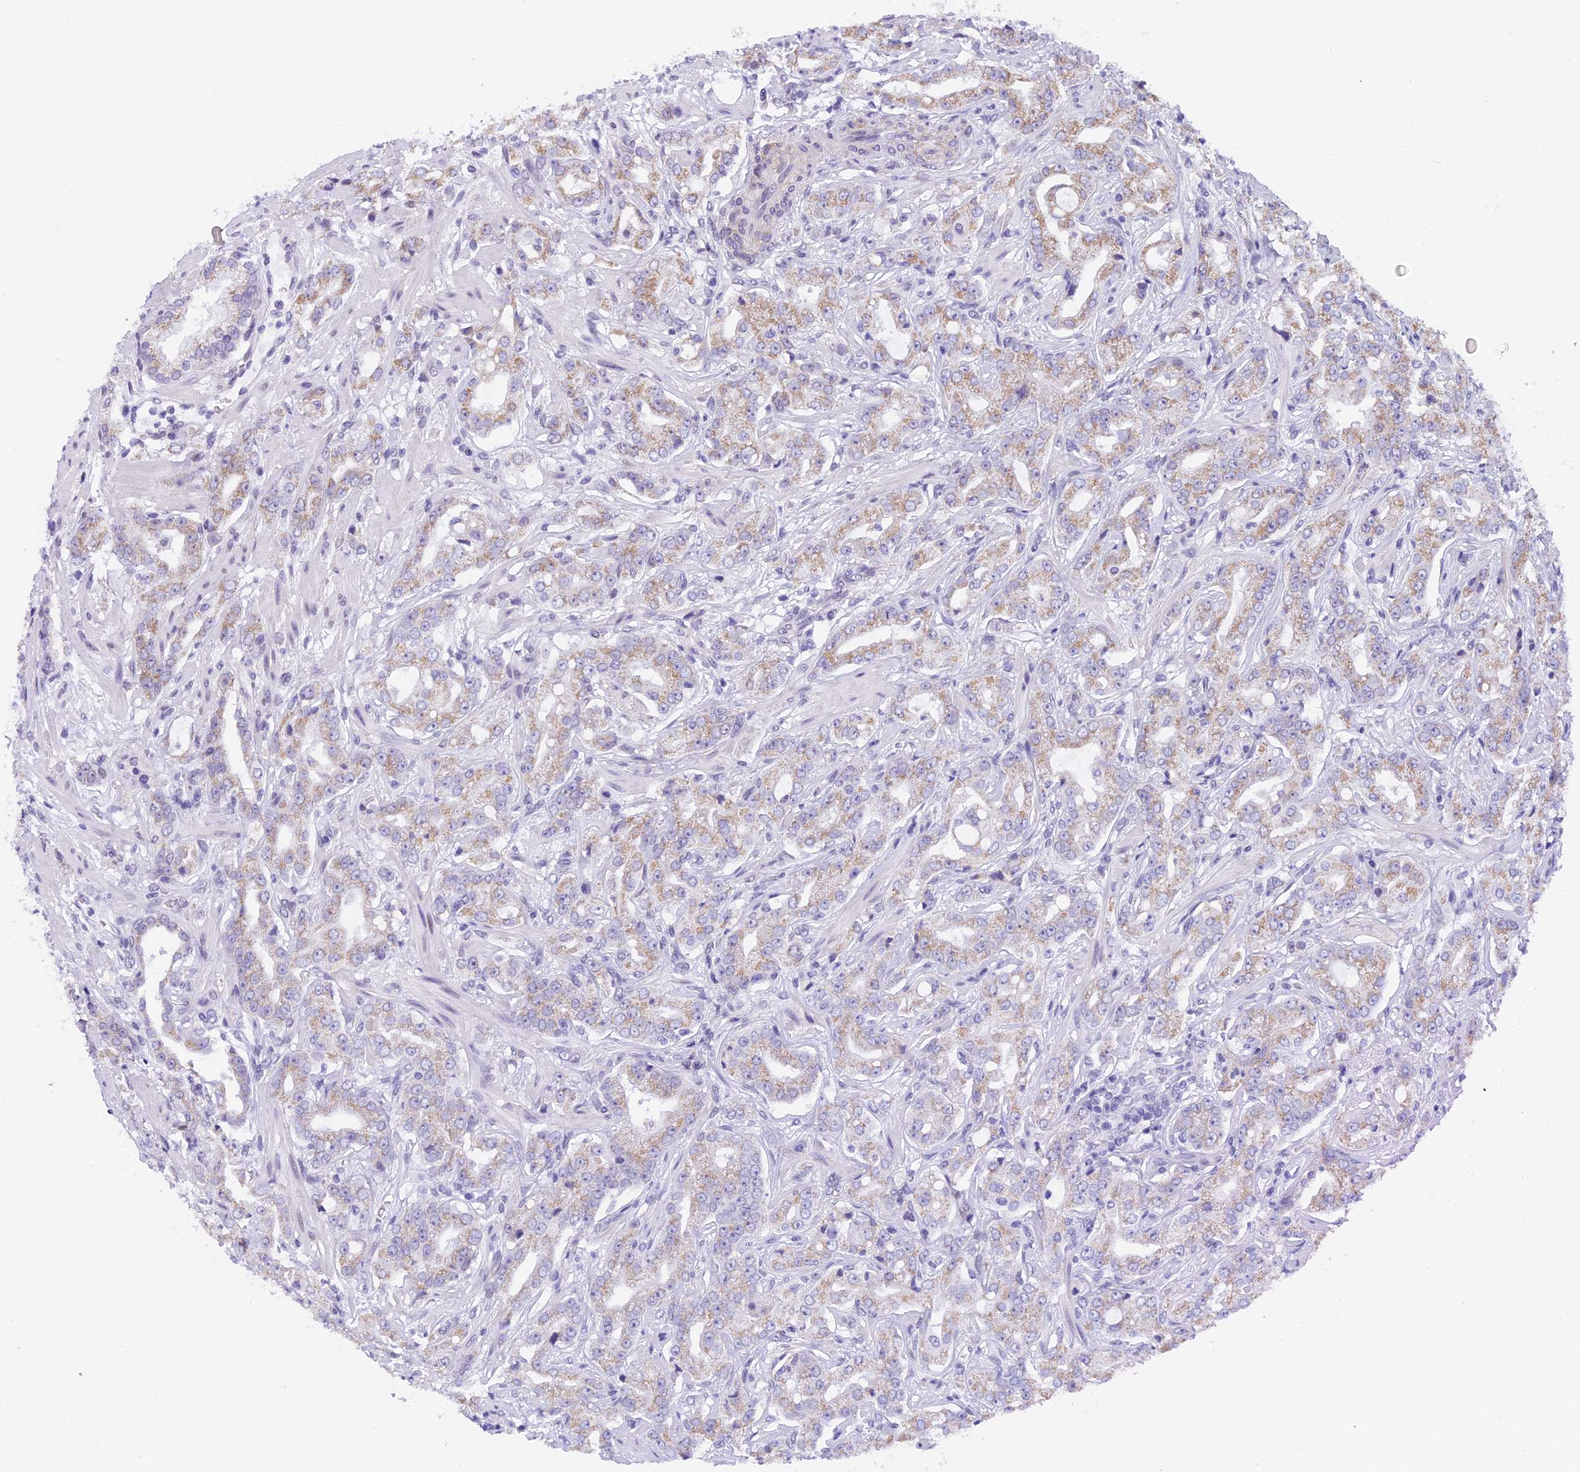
{"staining": {"intensity": "moderate", "quantity": "25%-75%", "location": "cytoplasmic/membranous"}, "tissue": "prostate cancer", "cell_type": "Tumor cells", "image_type": "cancer", "snomed": [{"axis": "morphology", "description": "Adenocarcinoma, High grade"}, {"axis": "topography", "description": "Prostate"}], "caption": "Prostate cancer stained for a protein demonstrates moderate cytoplasmic/membranous positivity in tumor cells.", "gene": "ZNF317", "patient": {"sex": "male", "age": 63}}